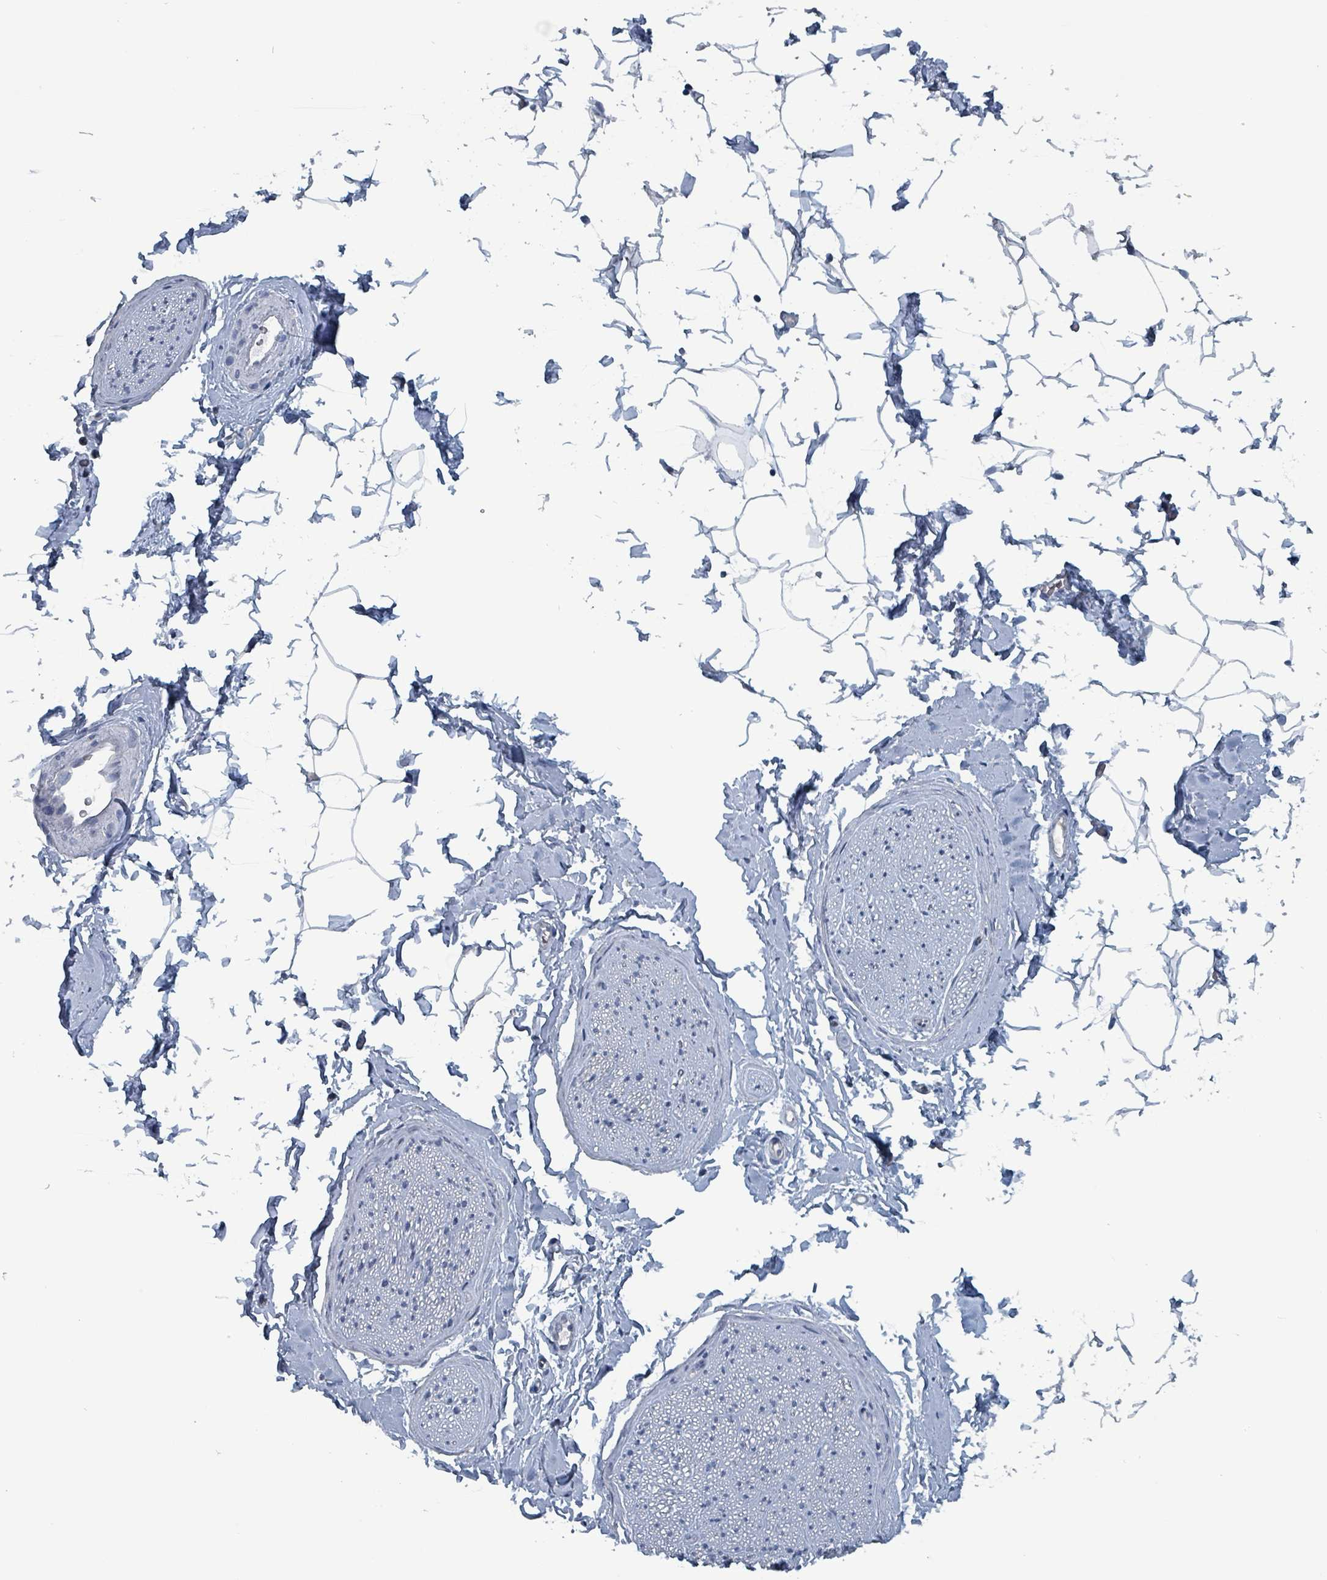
{"staining": {"intensity": "weak", "quantity": "<25%", "location": "nuclear"}, "tissue": "adipose tissue", "cell_type": "Adipocytes", "image_type": "normal", "snomed": [{"axis": "morphology", "description": "Normal tissue, NOS"}, {"axis": "morphology", "description": "Adenocarcinoma, High grade"}, {"axis": "topography", "description": "Prostate"}, {"axis": "topography", "description": "Peripheral nerve tissue"}], "caption": "Immunohistochemistry micrograph of benign human adipose tissue stained for a protein (brown), which shows no staining in adipocytes.", "gene": "BIVM", "patient": {"sex": "male", "age": 68}}